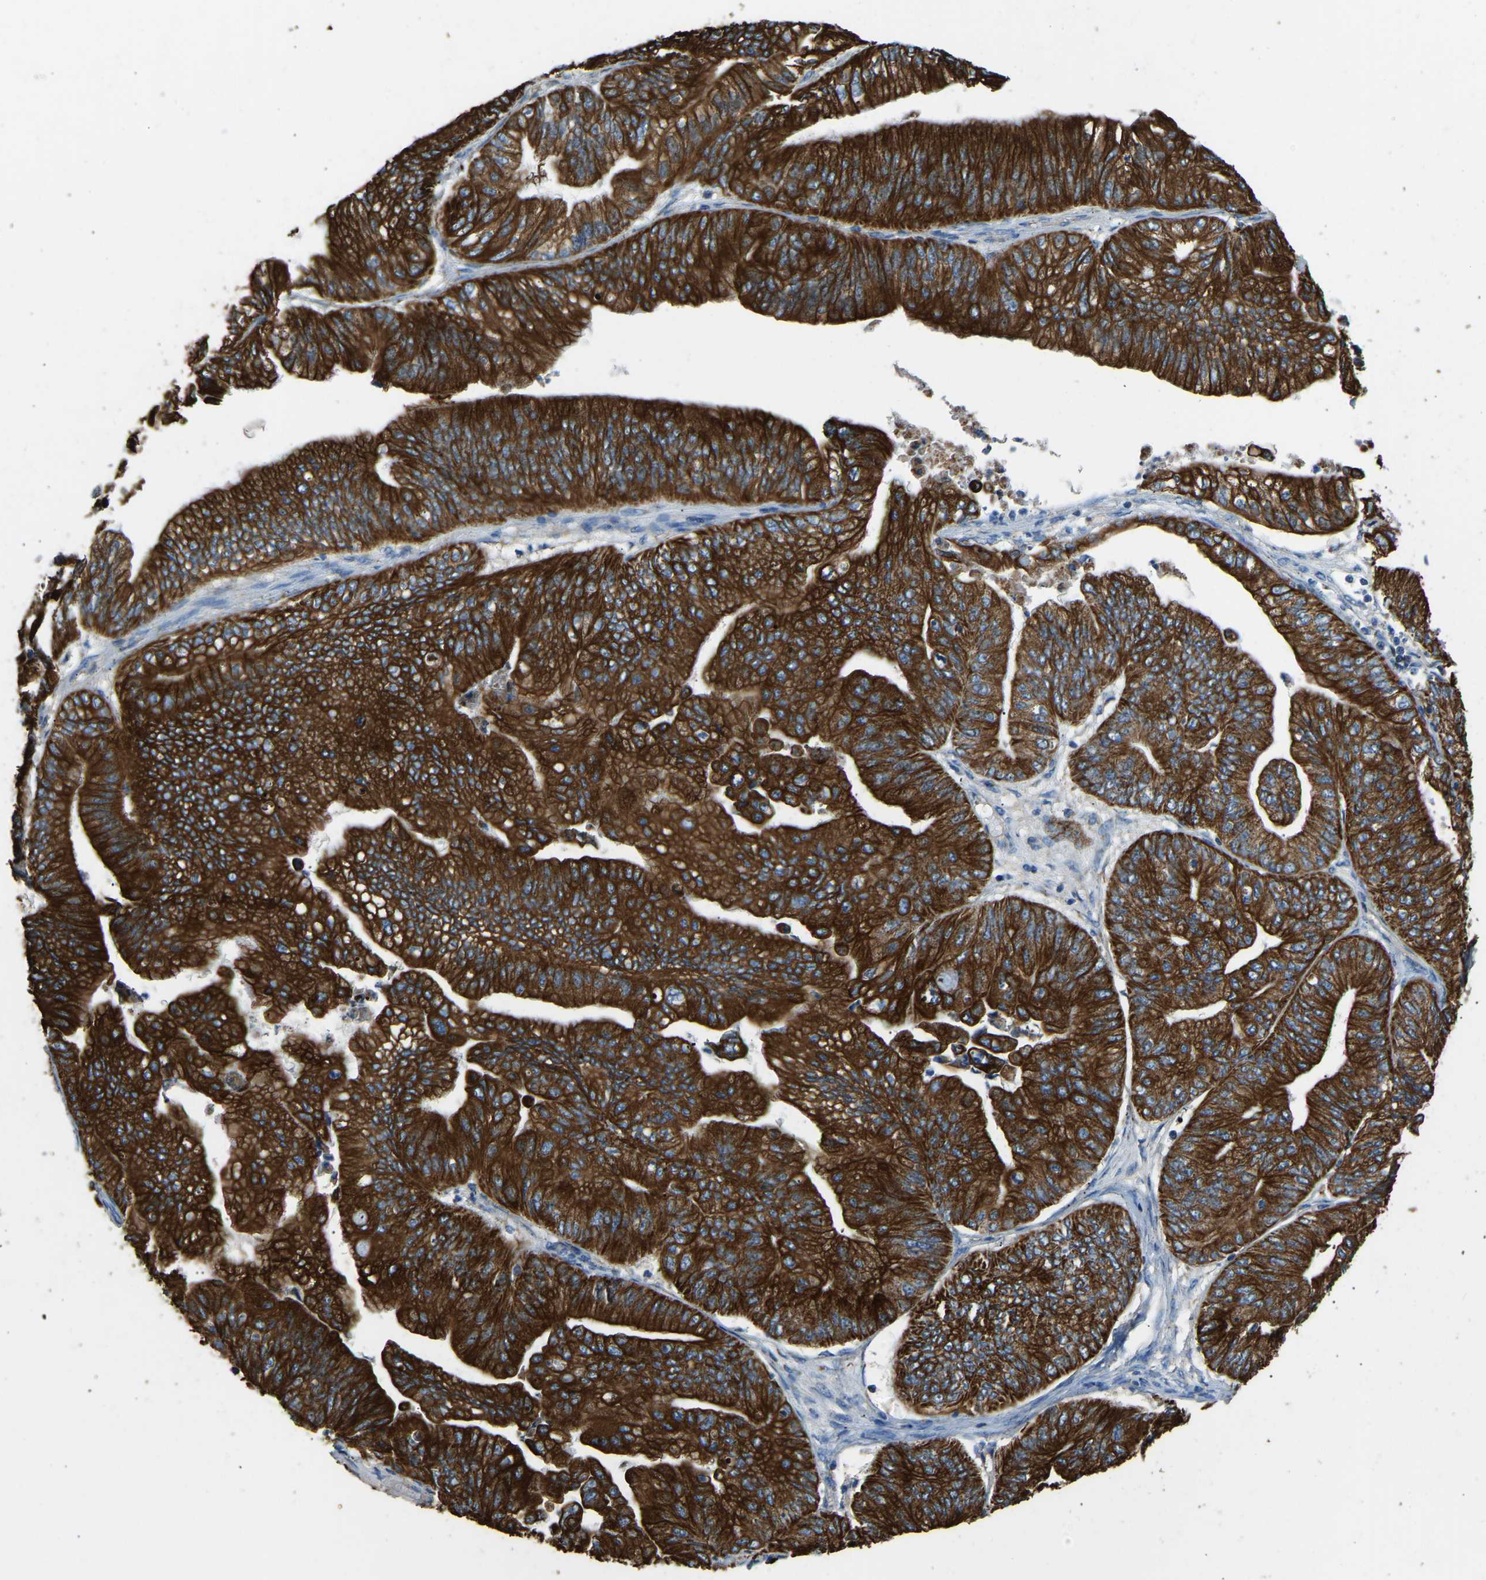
{"staining": {"intensity": "strong", "quantity": ">75%", "location": "cytoplasmic/membranous"}, "tissue": "ovarian cancer", "cell_type": "Tumor cells", "image_type": "cancer", "snomed": [{"axis": "morphology", "description": "Cystadenocarcinoma, mucinous, NOS"}, {"axis": "topography", "description": "Ovary"}], "caption": "Human ovarian cancer (mucinous cystadenocarcinoma) stained with a brown dye shows strong cytoplasmic/membranous positive staining in about >75% of tumor cells.", "gene": "ZNF200", "patient": {"sex": "female", "age": 61}}